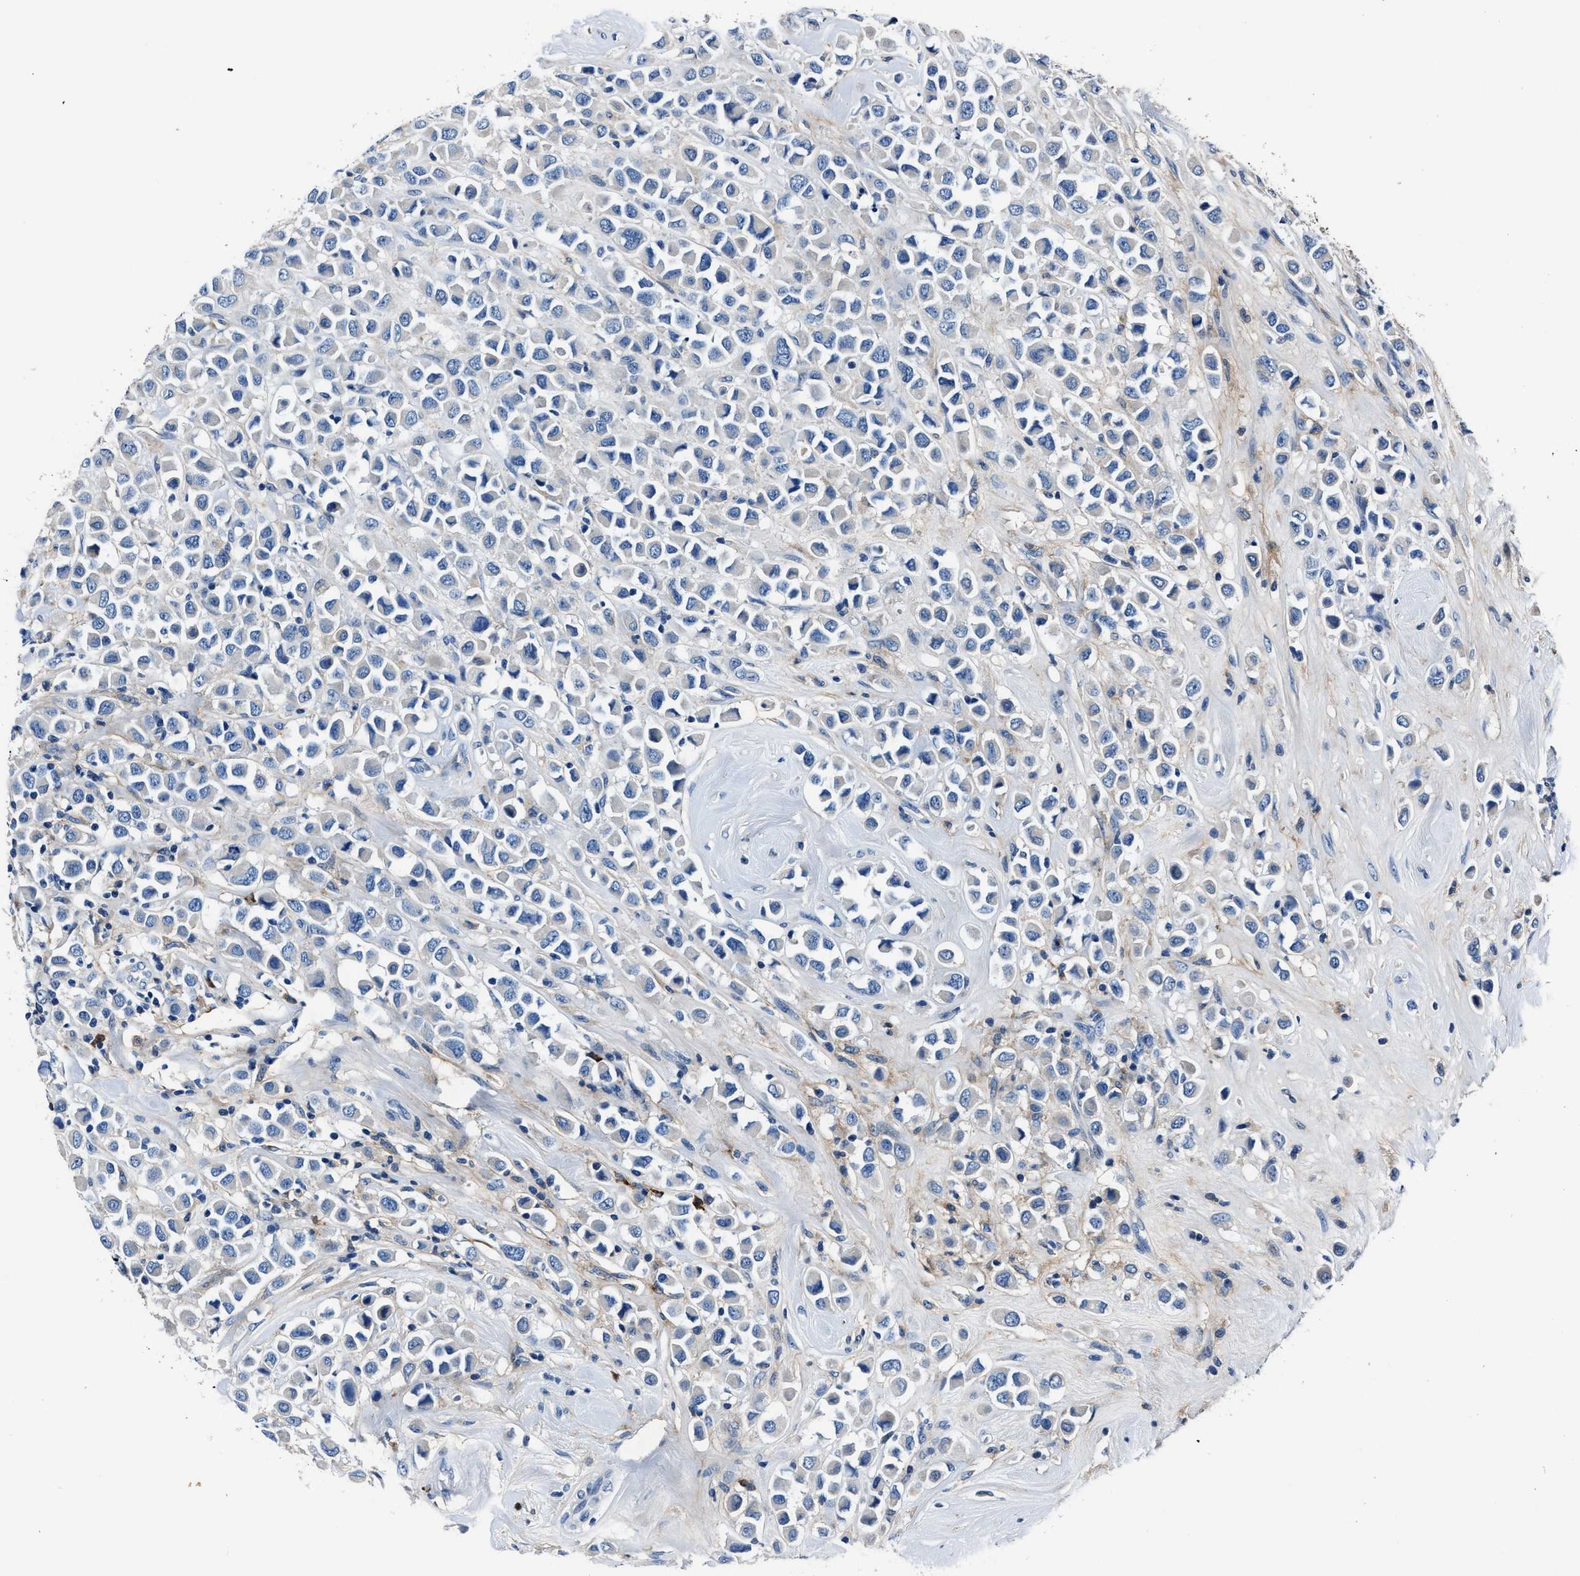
{"staining": {"intensity": "negative", "quantity": "none", "location": "none"}, "tissue": "breast cancer", "cell_type": "Tumor cells", "image_type": "cancer", "snomed": [{"axis": "morphology", "description": "Duct carcinoma"}, {"axis": "topography", "description": "Breast"}], "caption": "Immunohistochemical staining of breast intraductal carcinoma shows no significant positivity in tumor cells.", "gene": "FGL2", "patient": {"sex": "female", "age": 61}}